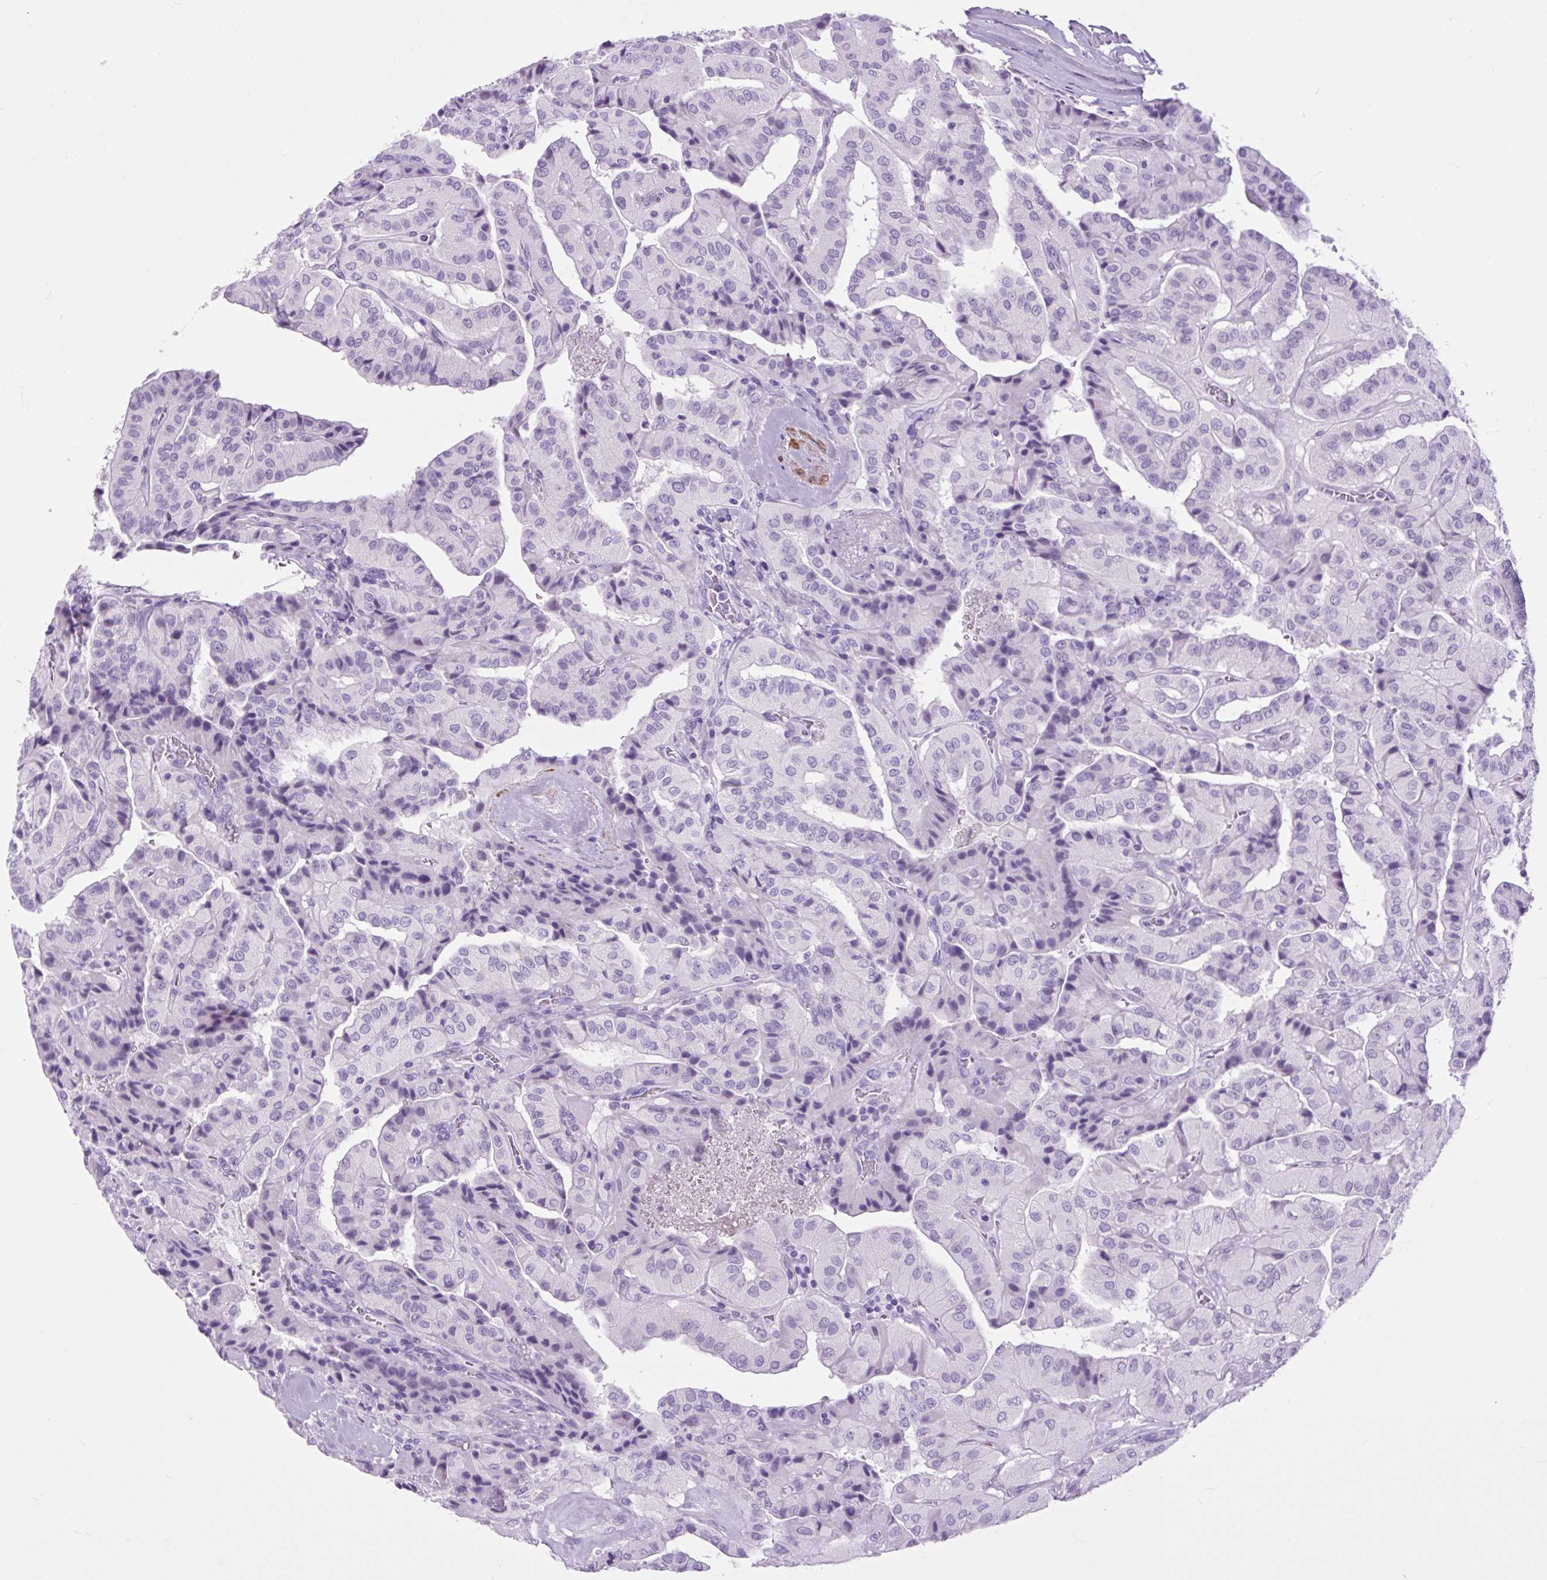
{"staining": {"intensity": "negative", "quantity": "none", "location": "none"}, "tissue": "thyroid cancer", "cell_type": "Tumor cells", "image_type": "cancer", "snomed": [{"axis": "morphology", "description": "Normal tissue, NOS"}, {"axis": "morphology", "description": "Papillary adenocarcinoma, NOS"}, {"axis": "topography", "description": "Thyroid gland"}], "caption": "The photomicrograph shows no significant staining in tumor cells of papillary adenocarcinoma (thyroid).", "gene": "DPP6", "patient": {"sex": "female", "age": 59}}